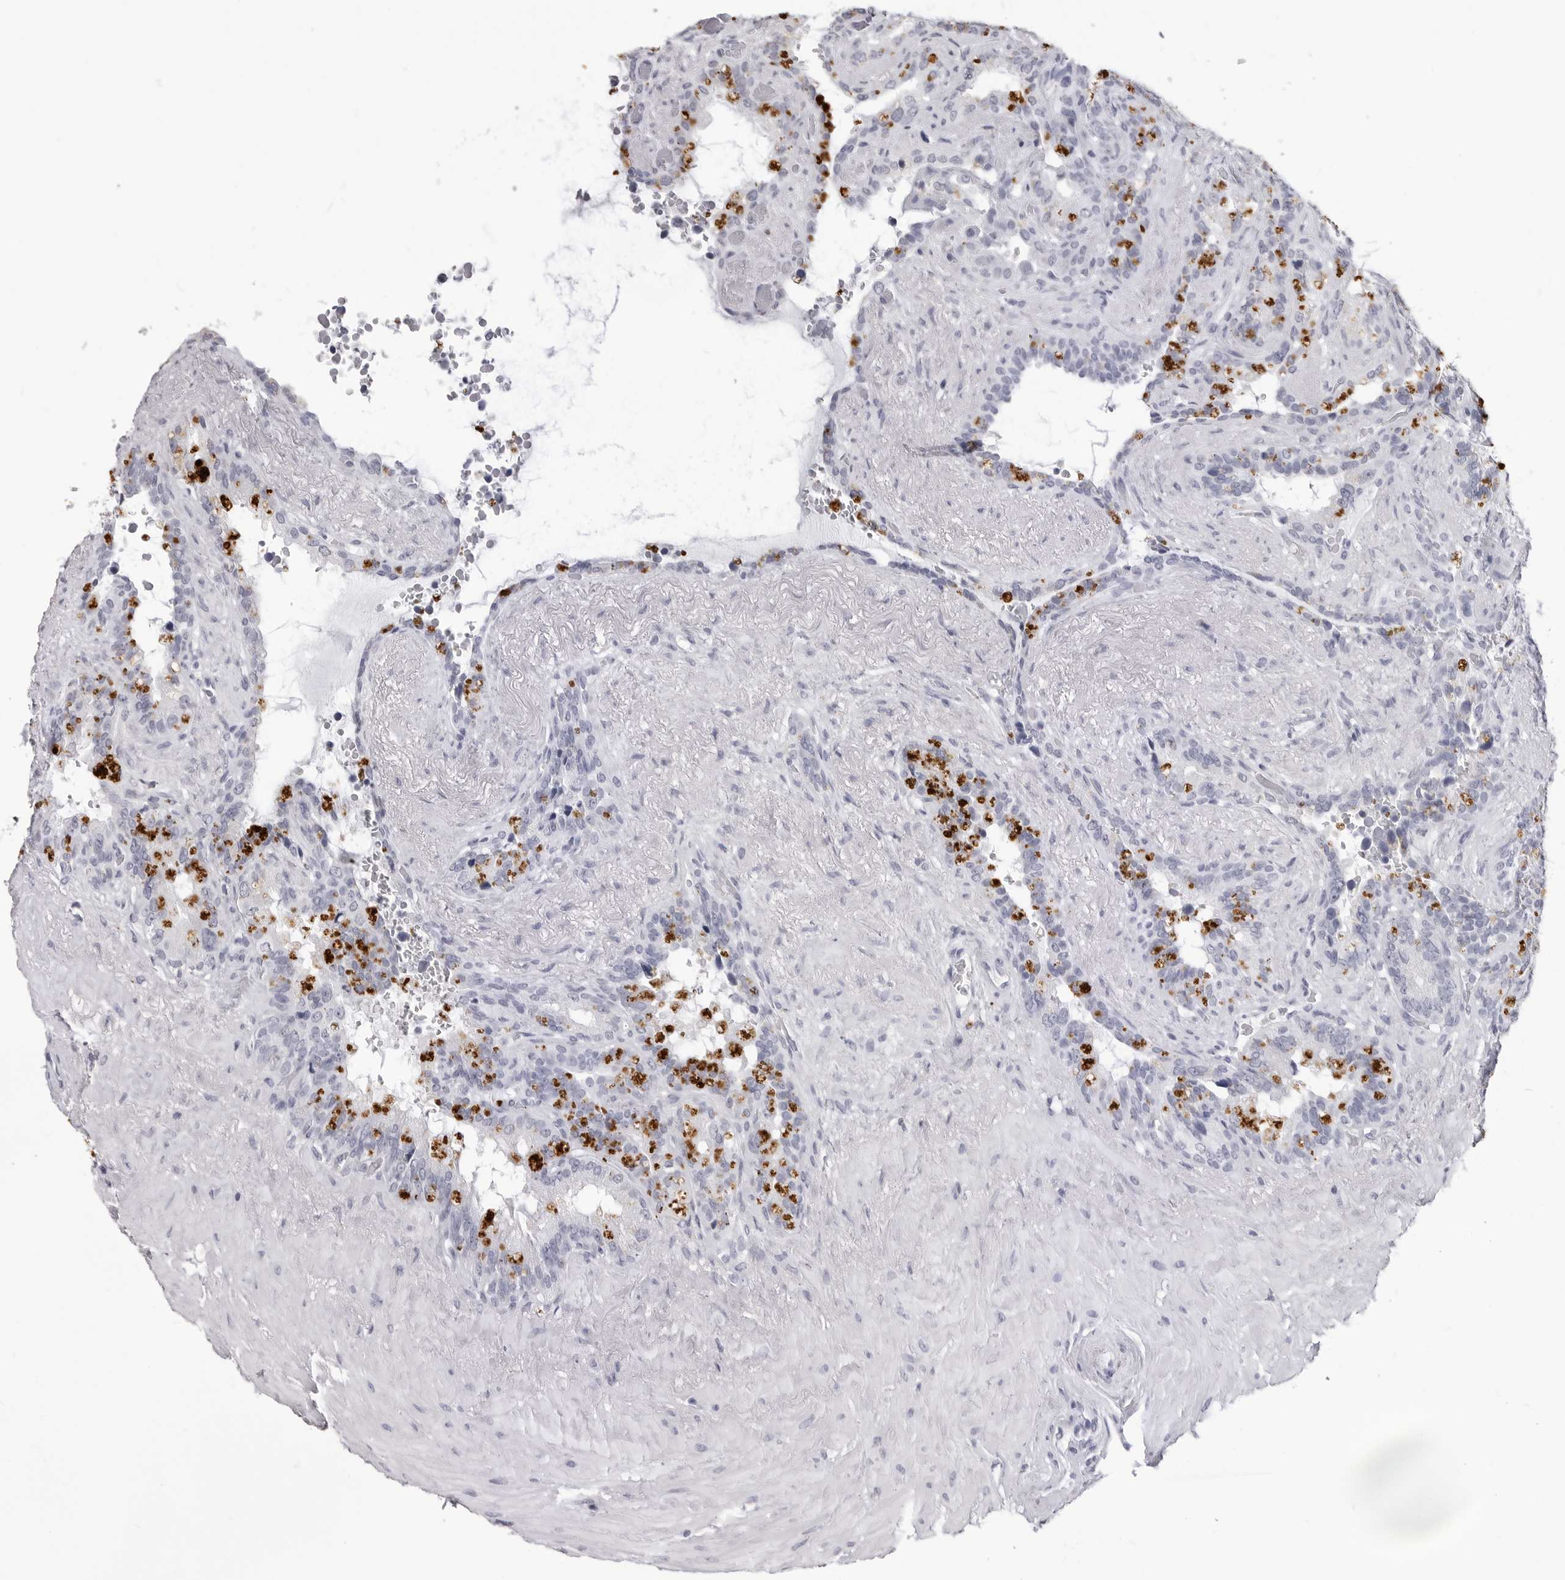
{"staining": {"intensity": "negative", "quantity": "none", "location": "none"}, "tissue": "seminal vesicle", "cell_type": "Glandular cells", "image_type": "normal", "snomed": [{"axis": "morphology", "description": "Normal tissue, NOS"}, {"axis": "topography", "description": "Seminal veicle"}], "caption": "Image shows no protein staining in glandular cells of benign seminal vesicle.", "gene": "LGALS4", "patient": {"sex": "male", "age": 80}}